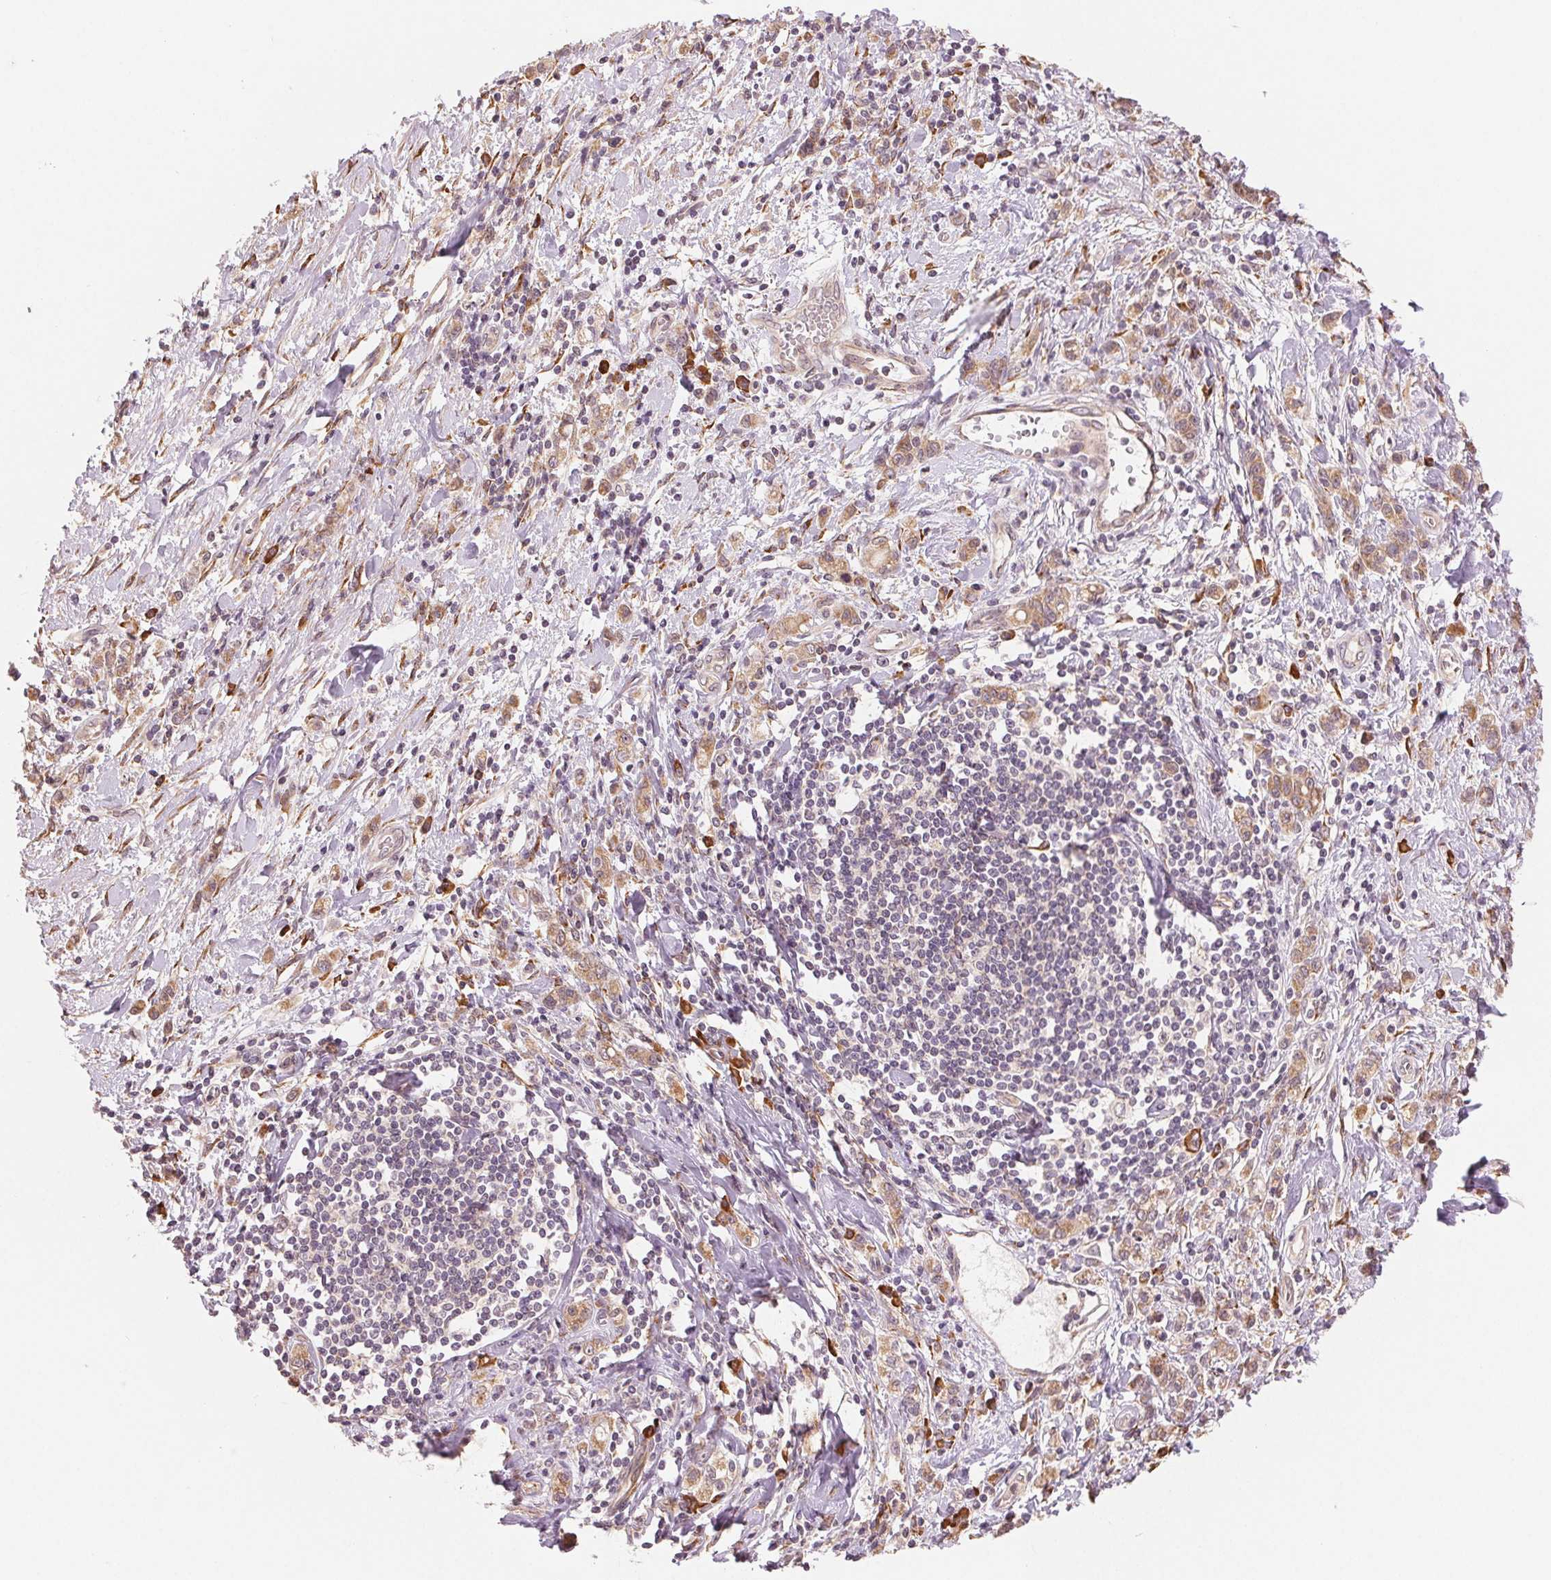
{"staining": {"intensity": "moderate", "quantity": ">75%", "location": "cytoplasmic/membranous"}, "tissue": "stomach cancer", "cell_type": "Tumor cells", "image_type": "cancer", "snomed": [{"axis": "morphology", "description": "Adenocarcinoma, NOS"}, {"axis": "topography", "description": "Stomach"}], "caption": "Adenocarcinoma (stomach) stained for a protein (brown) displays moderate cytoplasmic/membranous positive expression in about >75% of tumor cells.", "gene": "SLC20A1", "patient": {"sex": "male", "age": 77}}